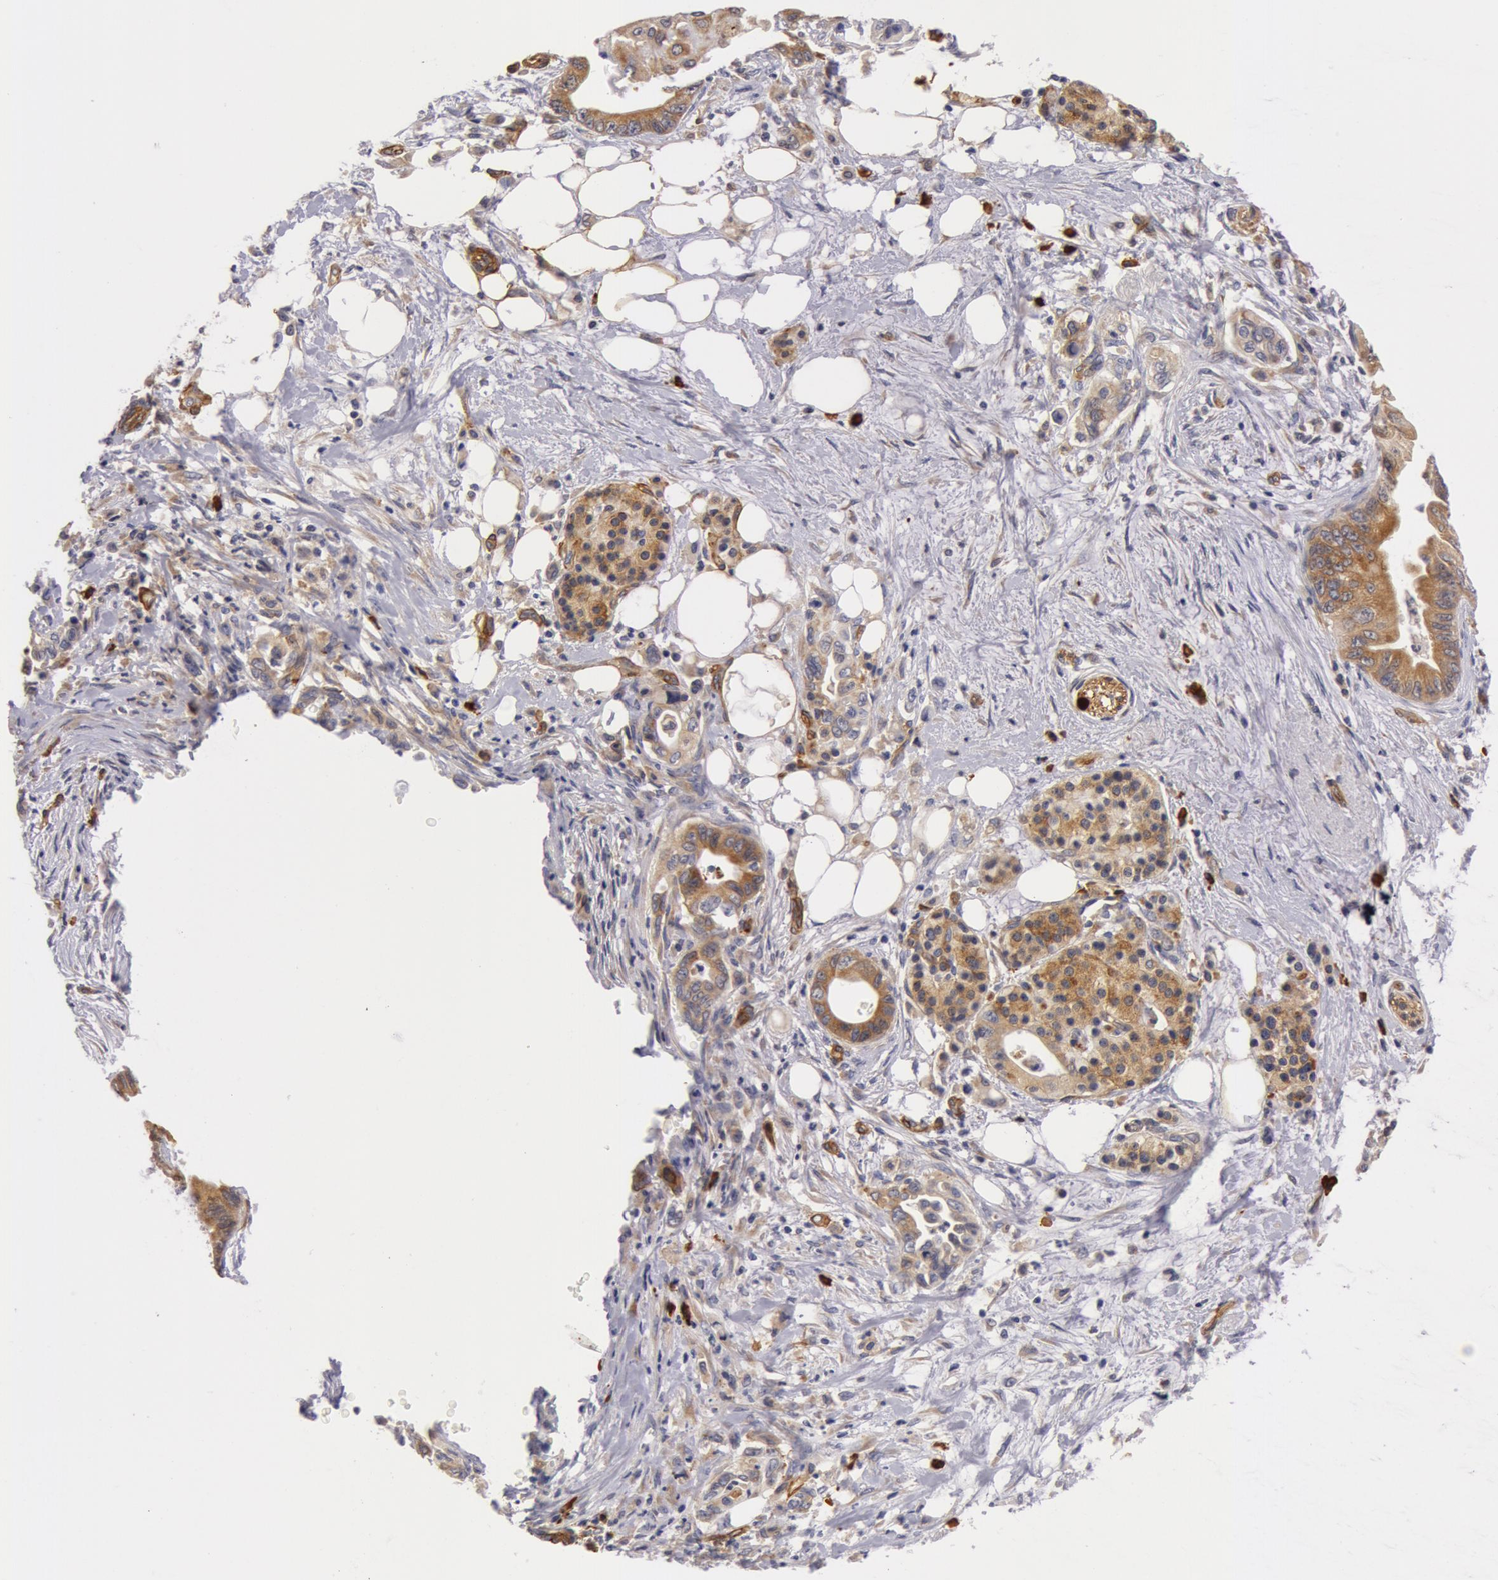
{"staining": {"intensity": "weak", "quantity": "25%-75%", "location": "cytoplasmic/membranous"}, "tissue": "pancreatic cancer", "cell_type": "Tumor cells", "image_type": "cancer", "snomed": [{"axis": "morphology", "description": "Adenocarcinoma, NOS"}, {"axis": "topography", "description": "Pancreas"}], "caption": "Immunohistochemistry image of neoplastic tissue: human pancreatic adenocarcinoma stained using immunohistochemistry exhibits low levels of weak protein expression localized specifically in the cytoplasmic/membranous of tumor cells, appearing as a cytoplasmic/membranous brown color.", "gene": "IL23A", "patient": {"sex": "female", "age": 66}}